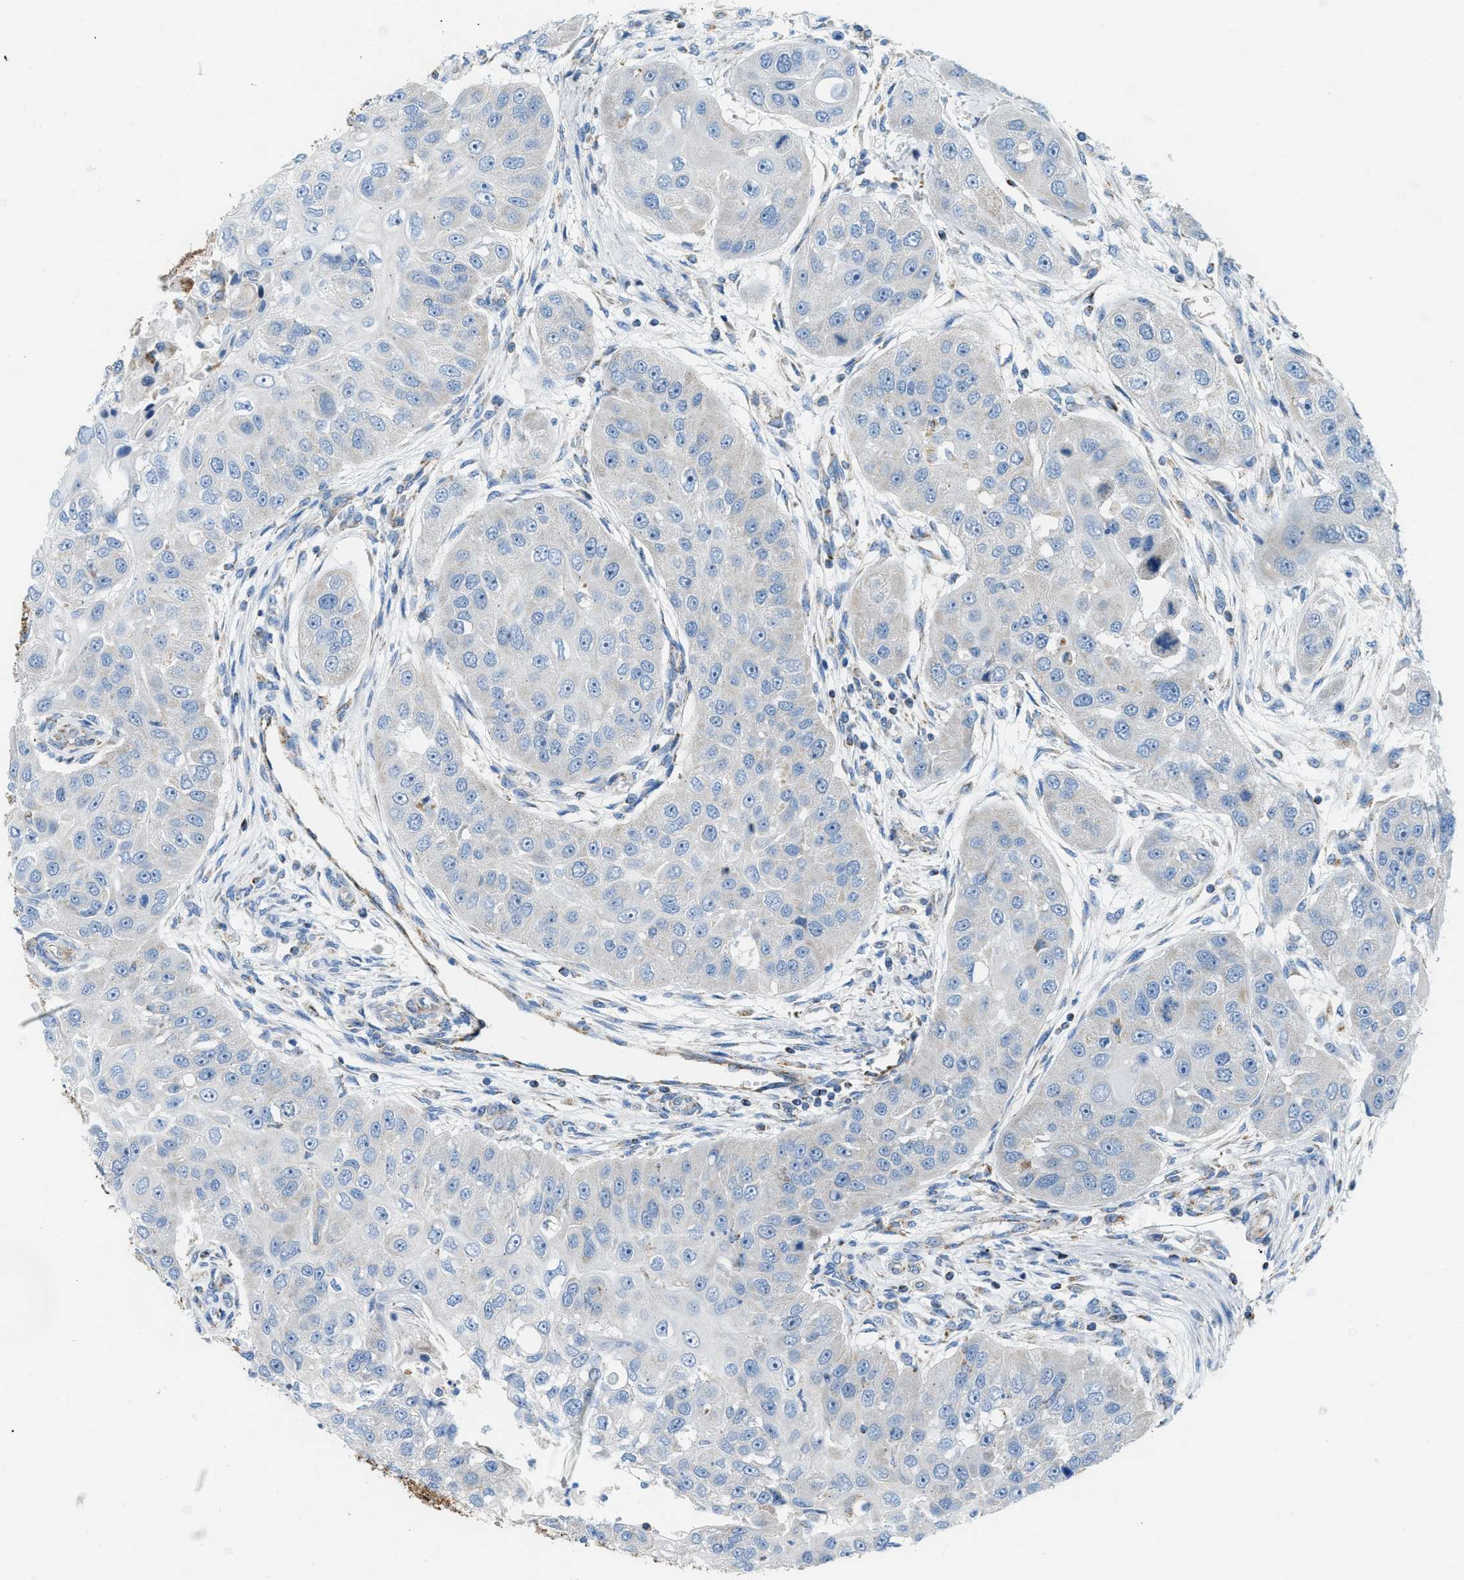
{"staining": {"intensity": "negative", "quantity": "none", "location": "none"}, "tissue": "head and neck cancer", "cell_type": "Tumor cells", "image_type": "cancer", "snomed": [{"axis": "morphology", "description": "Normal tissue, NOS"}, {"axis": "morphology", "description": "Squamous cell carcinoma, NOS"}, {"axis": "topography", "description": "Skeletal muscle"}, {"axis": "topography", "description": "Head-Neck"}], "caption": "Immunohistochemistry (IHC) micrograph of neoplastic tissue: head and neck cancer stained with DAB displays no significant protein positivity in tumor cells.", "gene": "JADE1", "patient": {"sex": "male", "age": 51}}